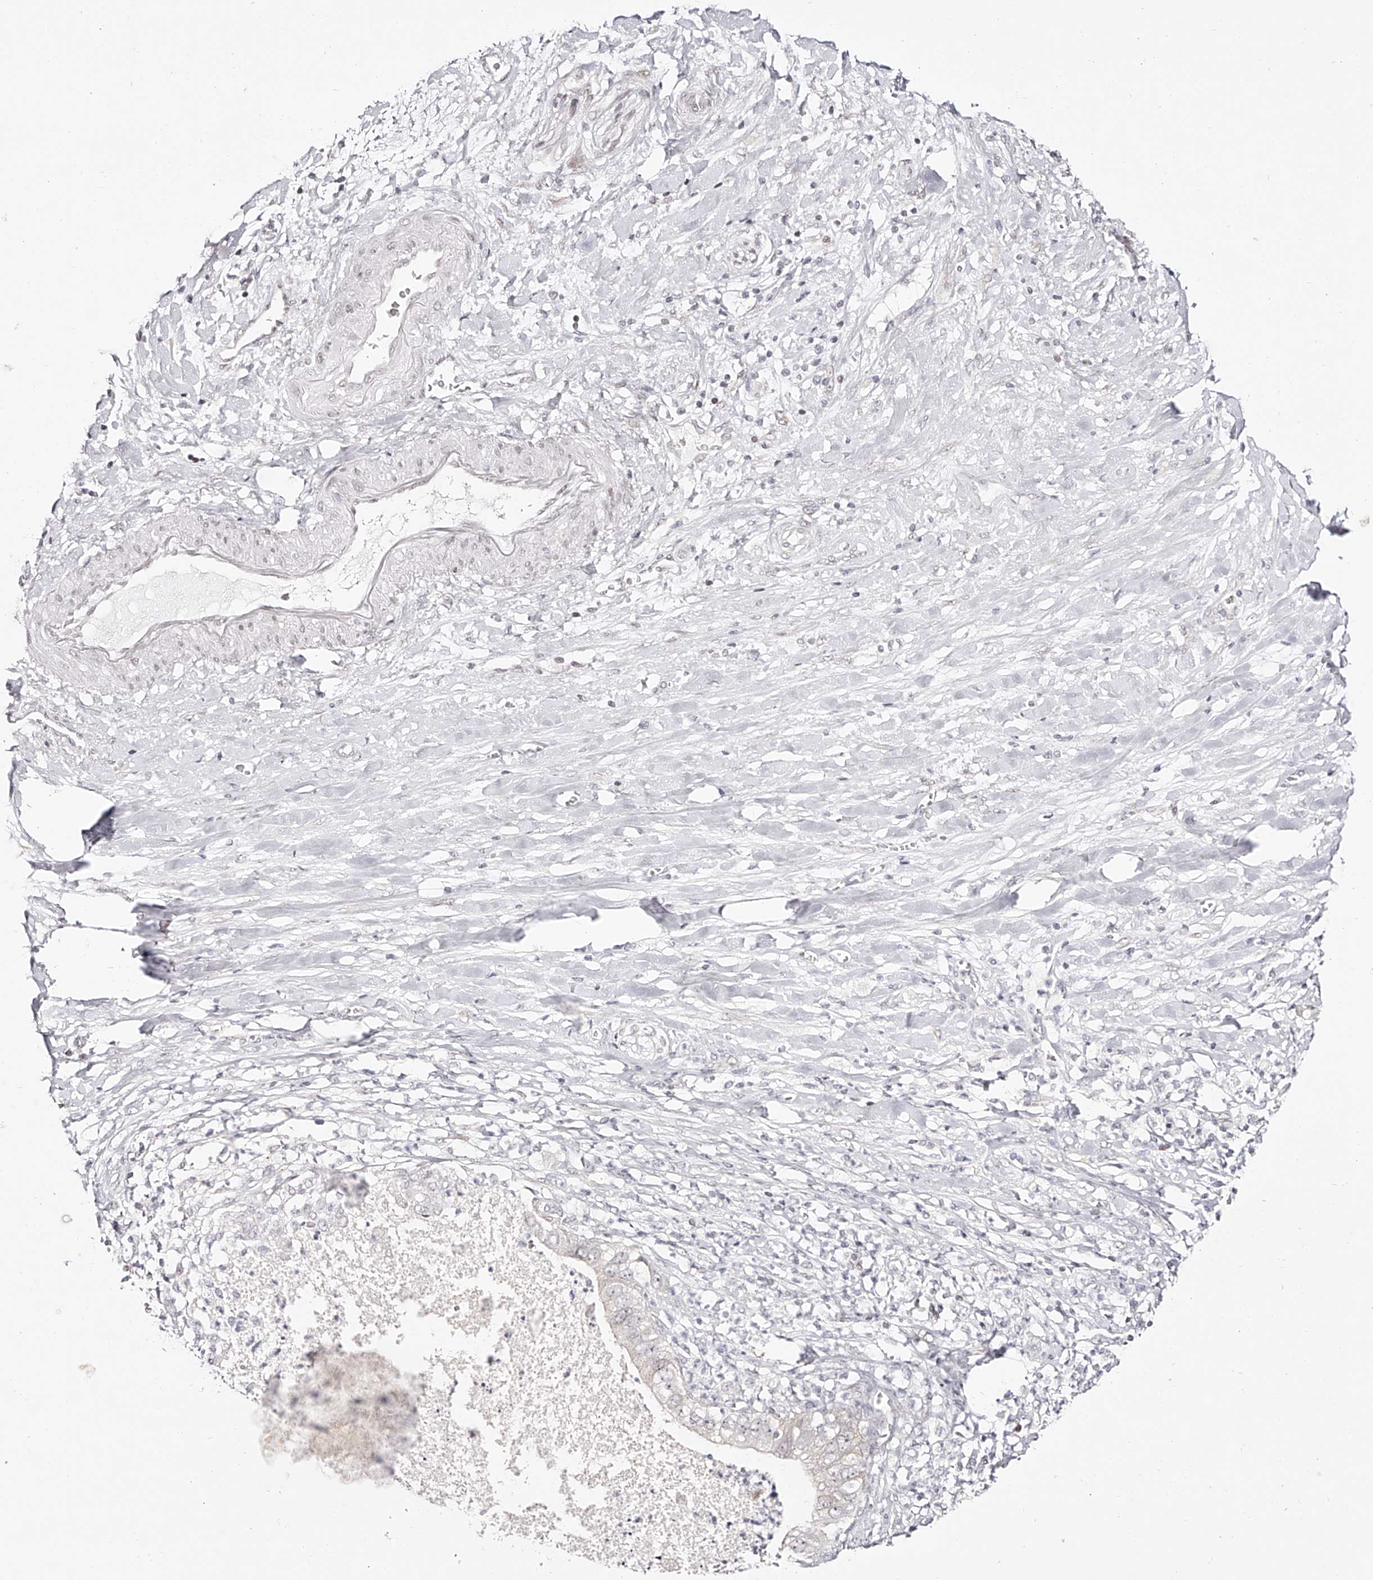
{"staining": {"intensity": "negative", "quantity": "none", "location": "none"}, "tissue": "pancreatic cancer", "cell_type": "Tumor cells", "image_type": "cancer", "snomed": [{"axis": "morphology", "description": "Adenocarcinoma, NOS"}, {"axis": "topography", "description": "Pancreas"}], "caption": "High power microscopy micrograph of an immunohistochemistry (IHC) image of pancreatic cancer, revealing no significant expression in tumor cells. (Immunohistochemistry, brightfield microscopy, high magnification).", "gene": "USF3", "patient": {"sex": "female", "age": 78}}